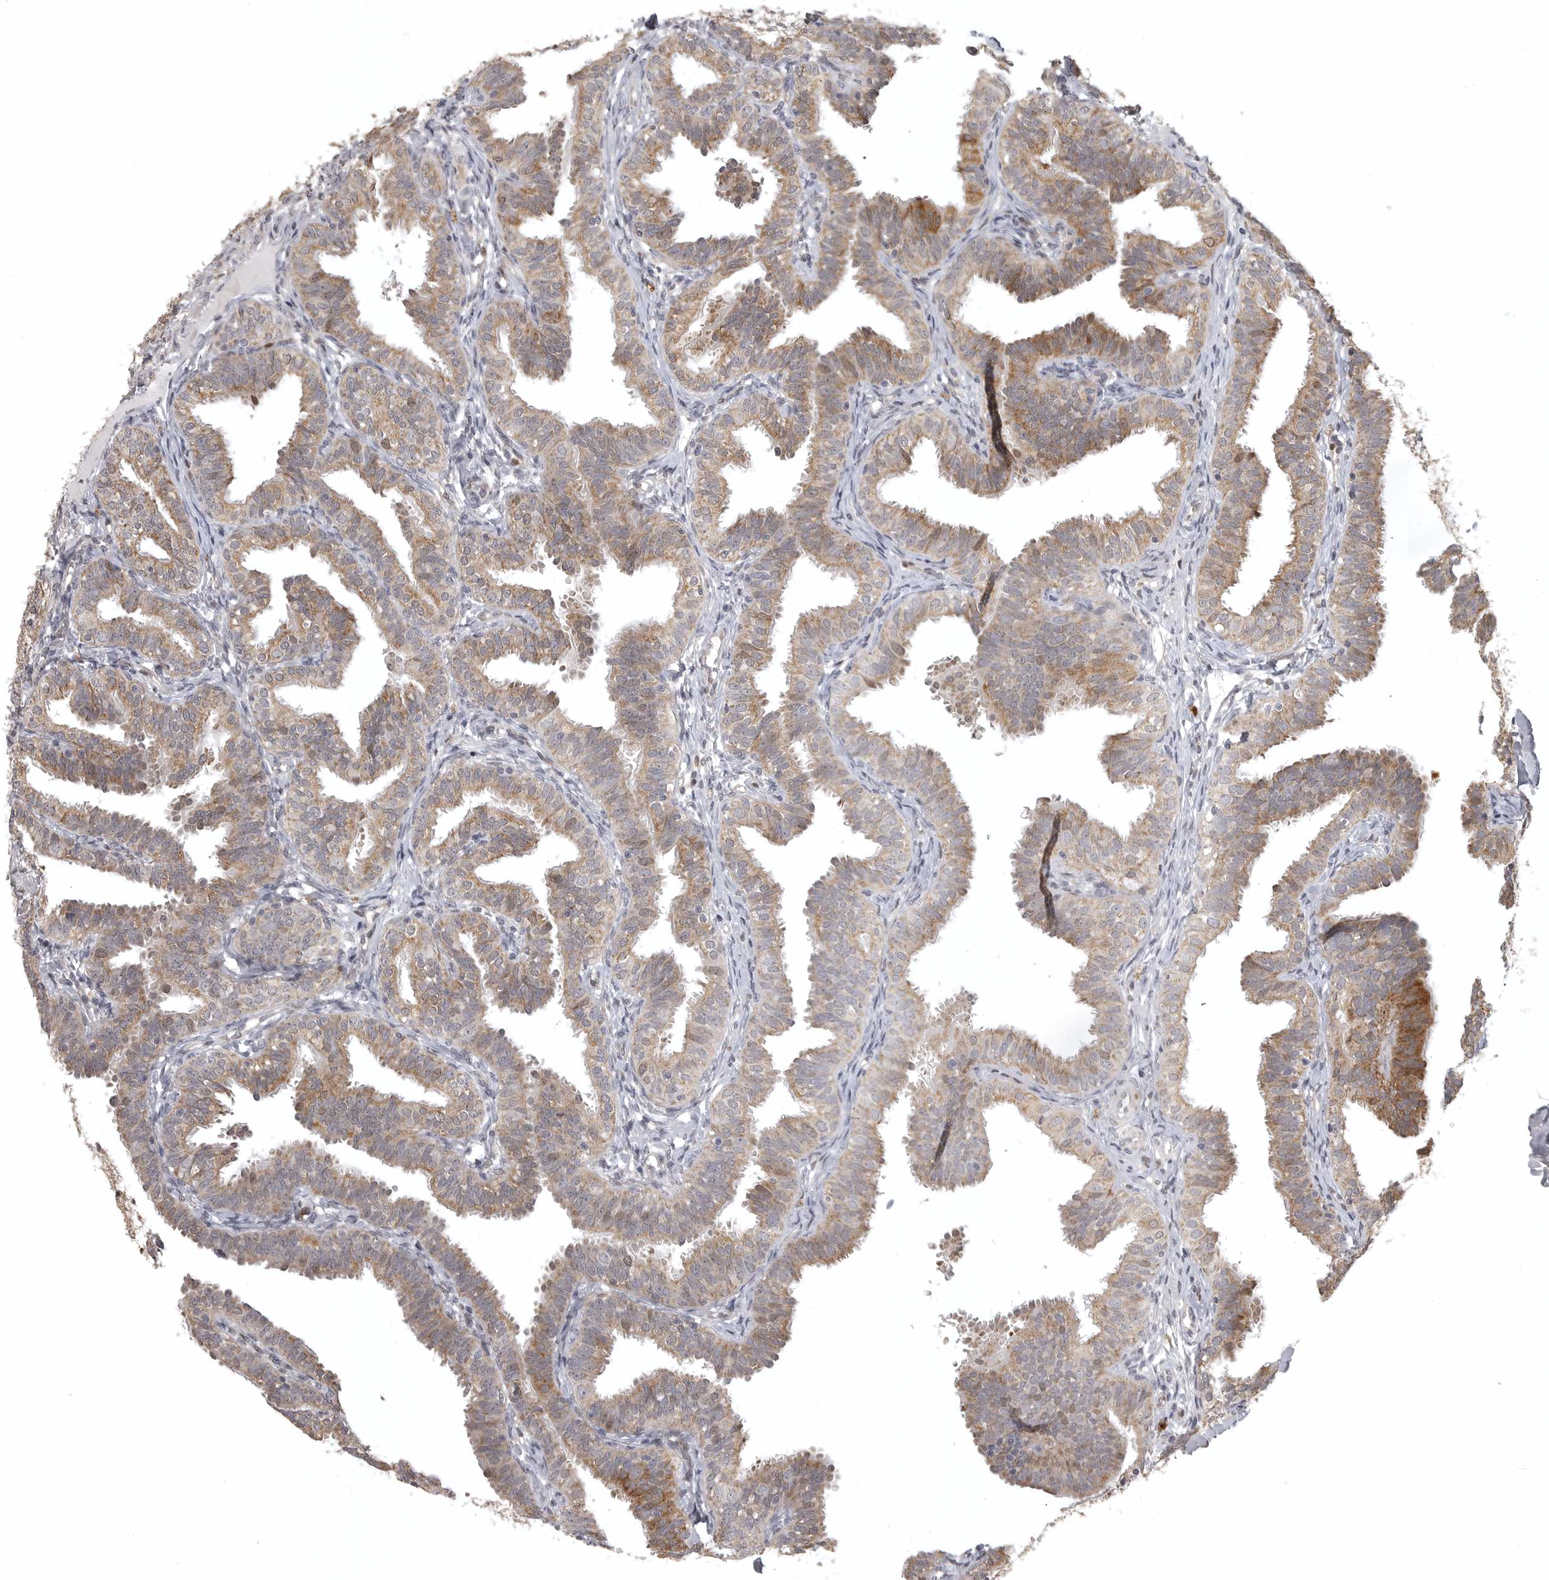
{"staining": {"intensity": "moderate", "quantity": ">75%", "location": "cytoplasmic/membranous"}, "tissue": "fallopian tube", "cell_type": "Glandular cells", "image_type": "normal", "snomed": [{"axis": "morphology", "description": "Normal tissue, NOS"}, {"axis": "topography", "description": "Fallopian tube"}], "caption": "This photomicrograph shows normal fallopian tube stained with immunohistochemistry (IHC) to label a protein in brown. The cytoplasmic/membranous of glandular cells show moderate positivity for the protein. Nuclei are counter-stained blue.", "gene": "POLE2", "patient": {"sex": "female", "age": 35}}